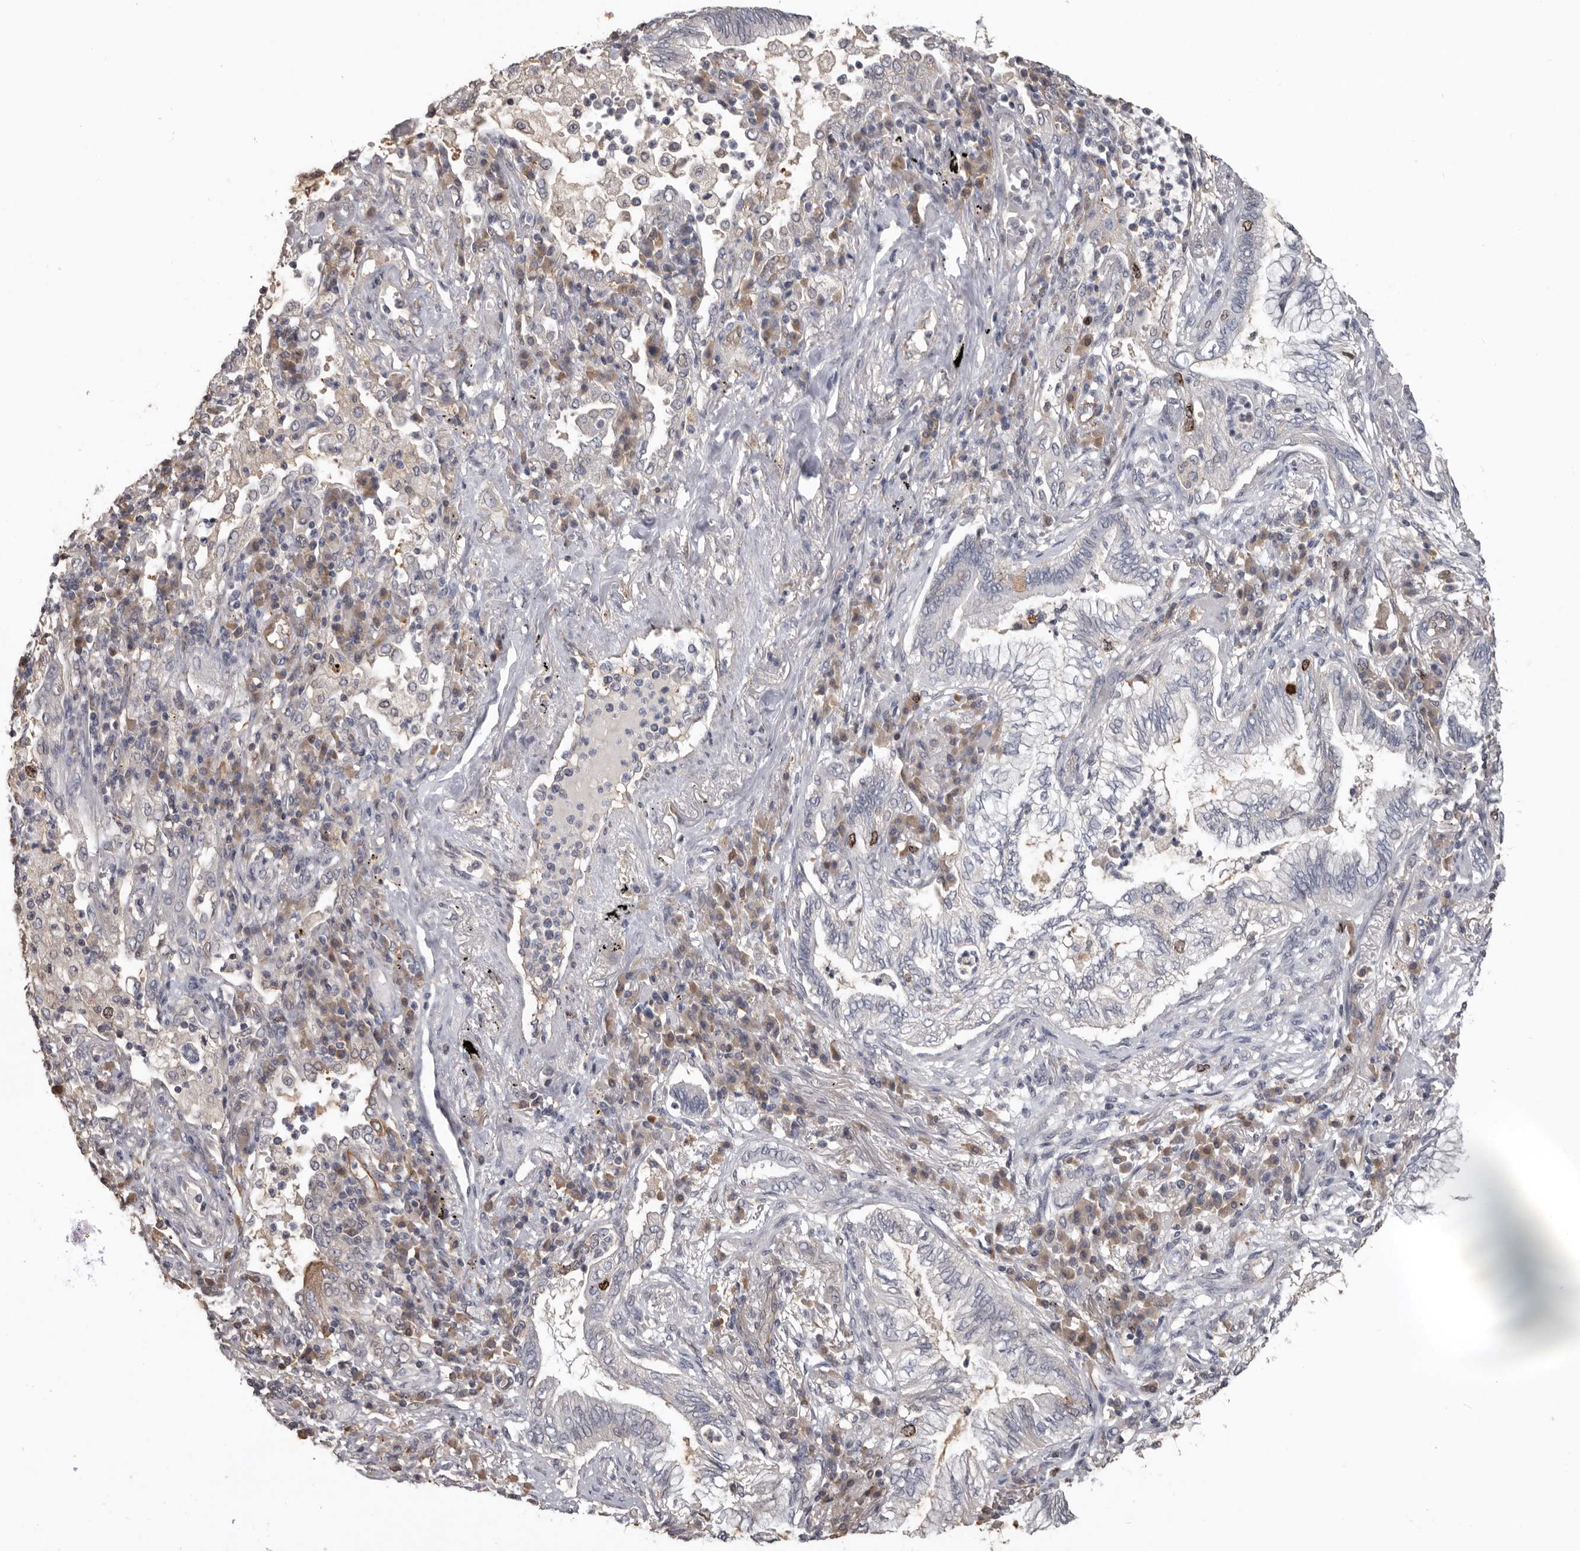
{"staining": {"intensity": "weak", "quantity": "<25%", "location": "cytoplasmic/membranous"}, "tissue": "bronchus", "cell_type": "Respiratory epithelial cells", "image_type": "normal", "snomed": [{"axis": "morphology", "description": "Normal tissue, NOS"}, {"axis": "morphology", "description": "Adenocarcinoma, NOS"}, {"axis": "topography", "description": "Bronchus"}, {"axis": "topography", "description": "Lung"}], "caption": "DAB (3,3'-diaminobenzidine) immunohistochemical staining of normal human bronchus shows no significant expression in respiratory epithelial cells. (DAB IHC with hematoxylin counter stain).", "gene": "CDCA8", "patient": {"sex": "female", "age": 70}}